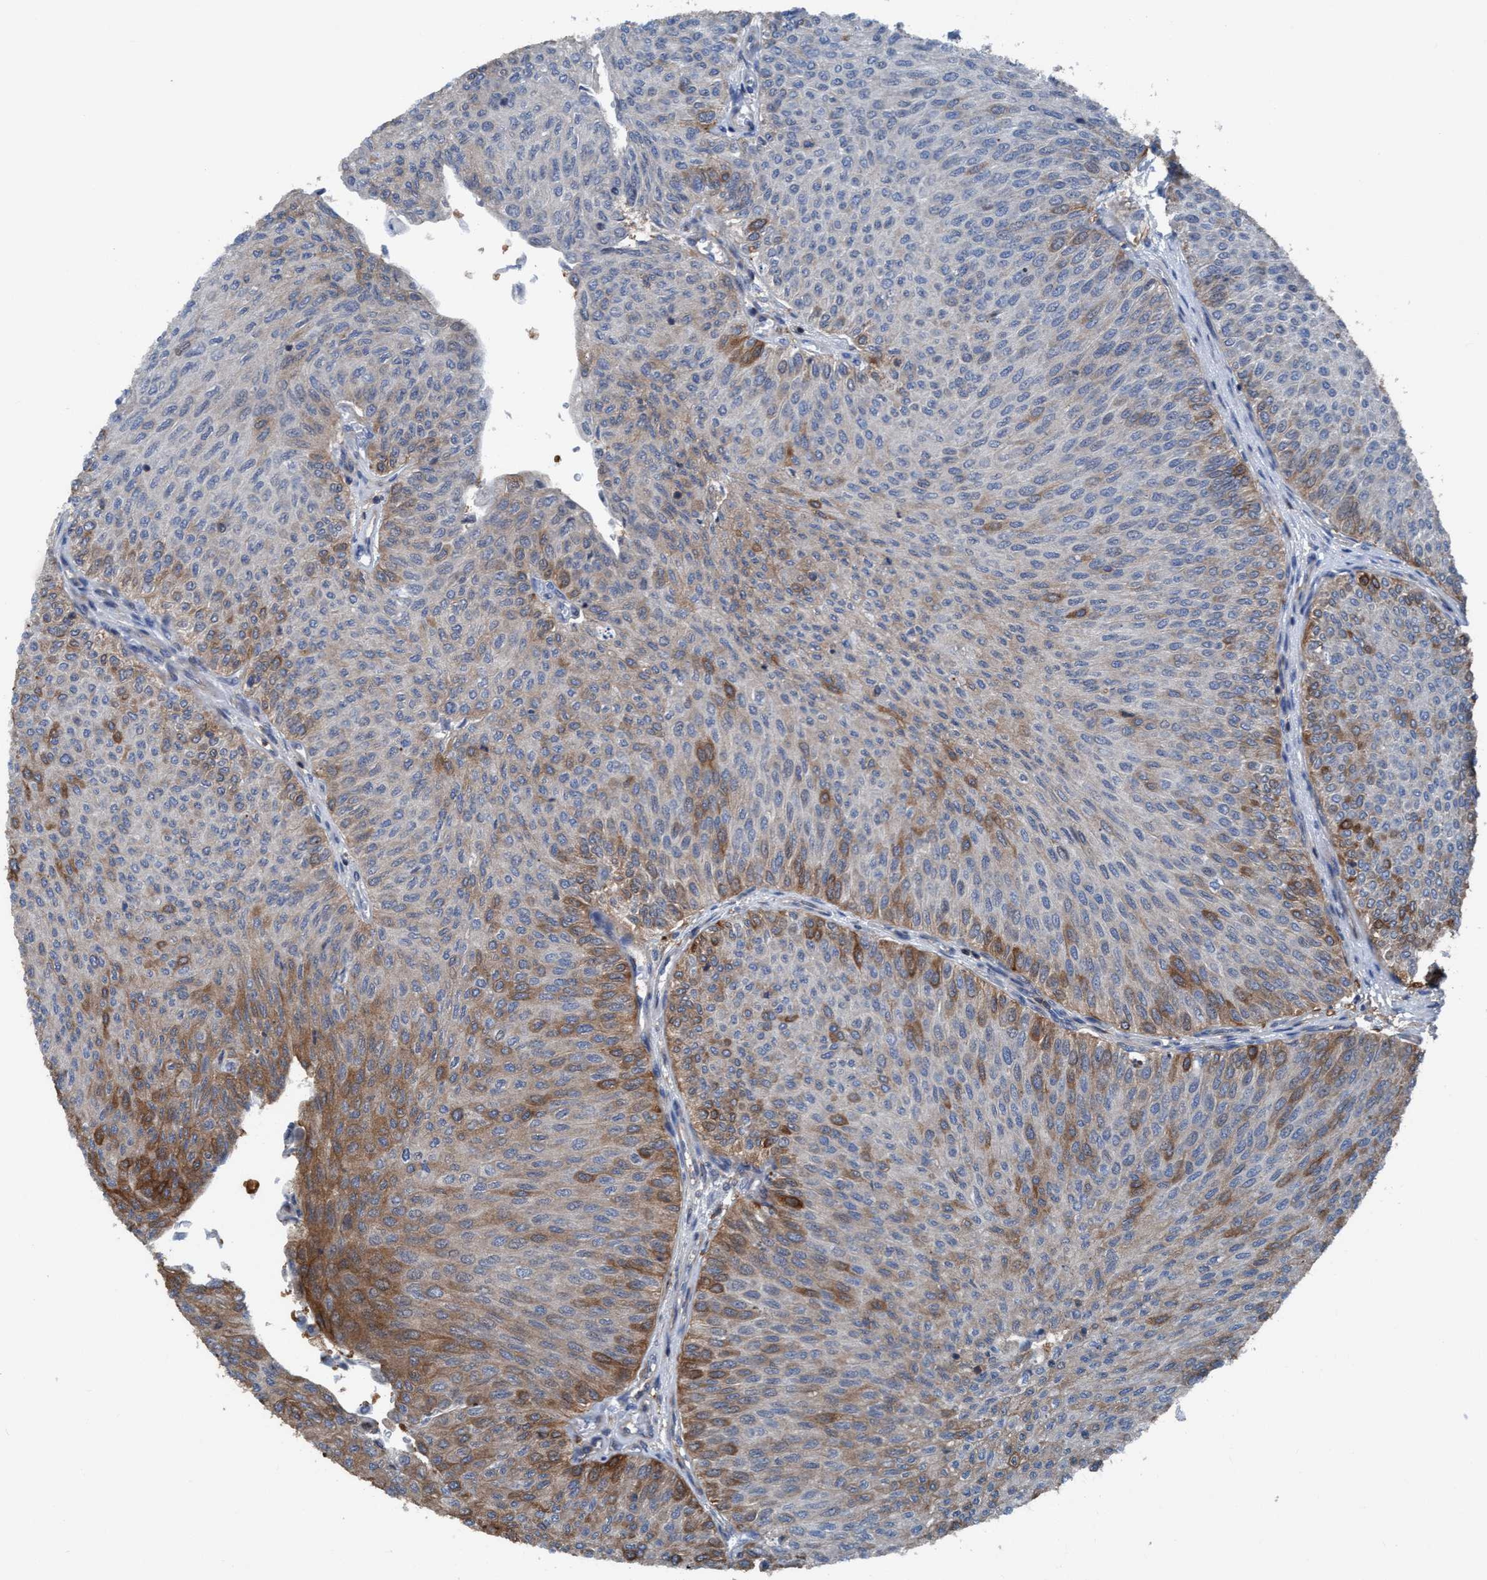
{"staining": {"intensity": "moderate", "quantity": "<25%", "location": "cytoplasmic/membranous"}, "tissue": "urothelial cancer", "cell_type": "Tumor cells", "image_type": "cancer", "snomed": [{"axis": "morphology", "description": "Urothelial carcinoma, Low grade"}, {"axis": "topography", "description": "Urinary bladder"}], "caption": "Urothelial cancer stained for a protein (brown) demonstrates moderate cytoplasmic/membranous positive staining in approximately <25% of tumor cells.", "gene": "NMT1", "patient": {"sex": "male", "age": 78}}